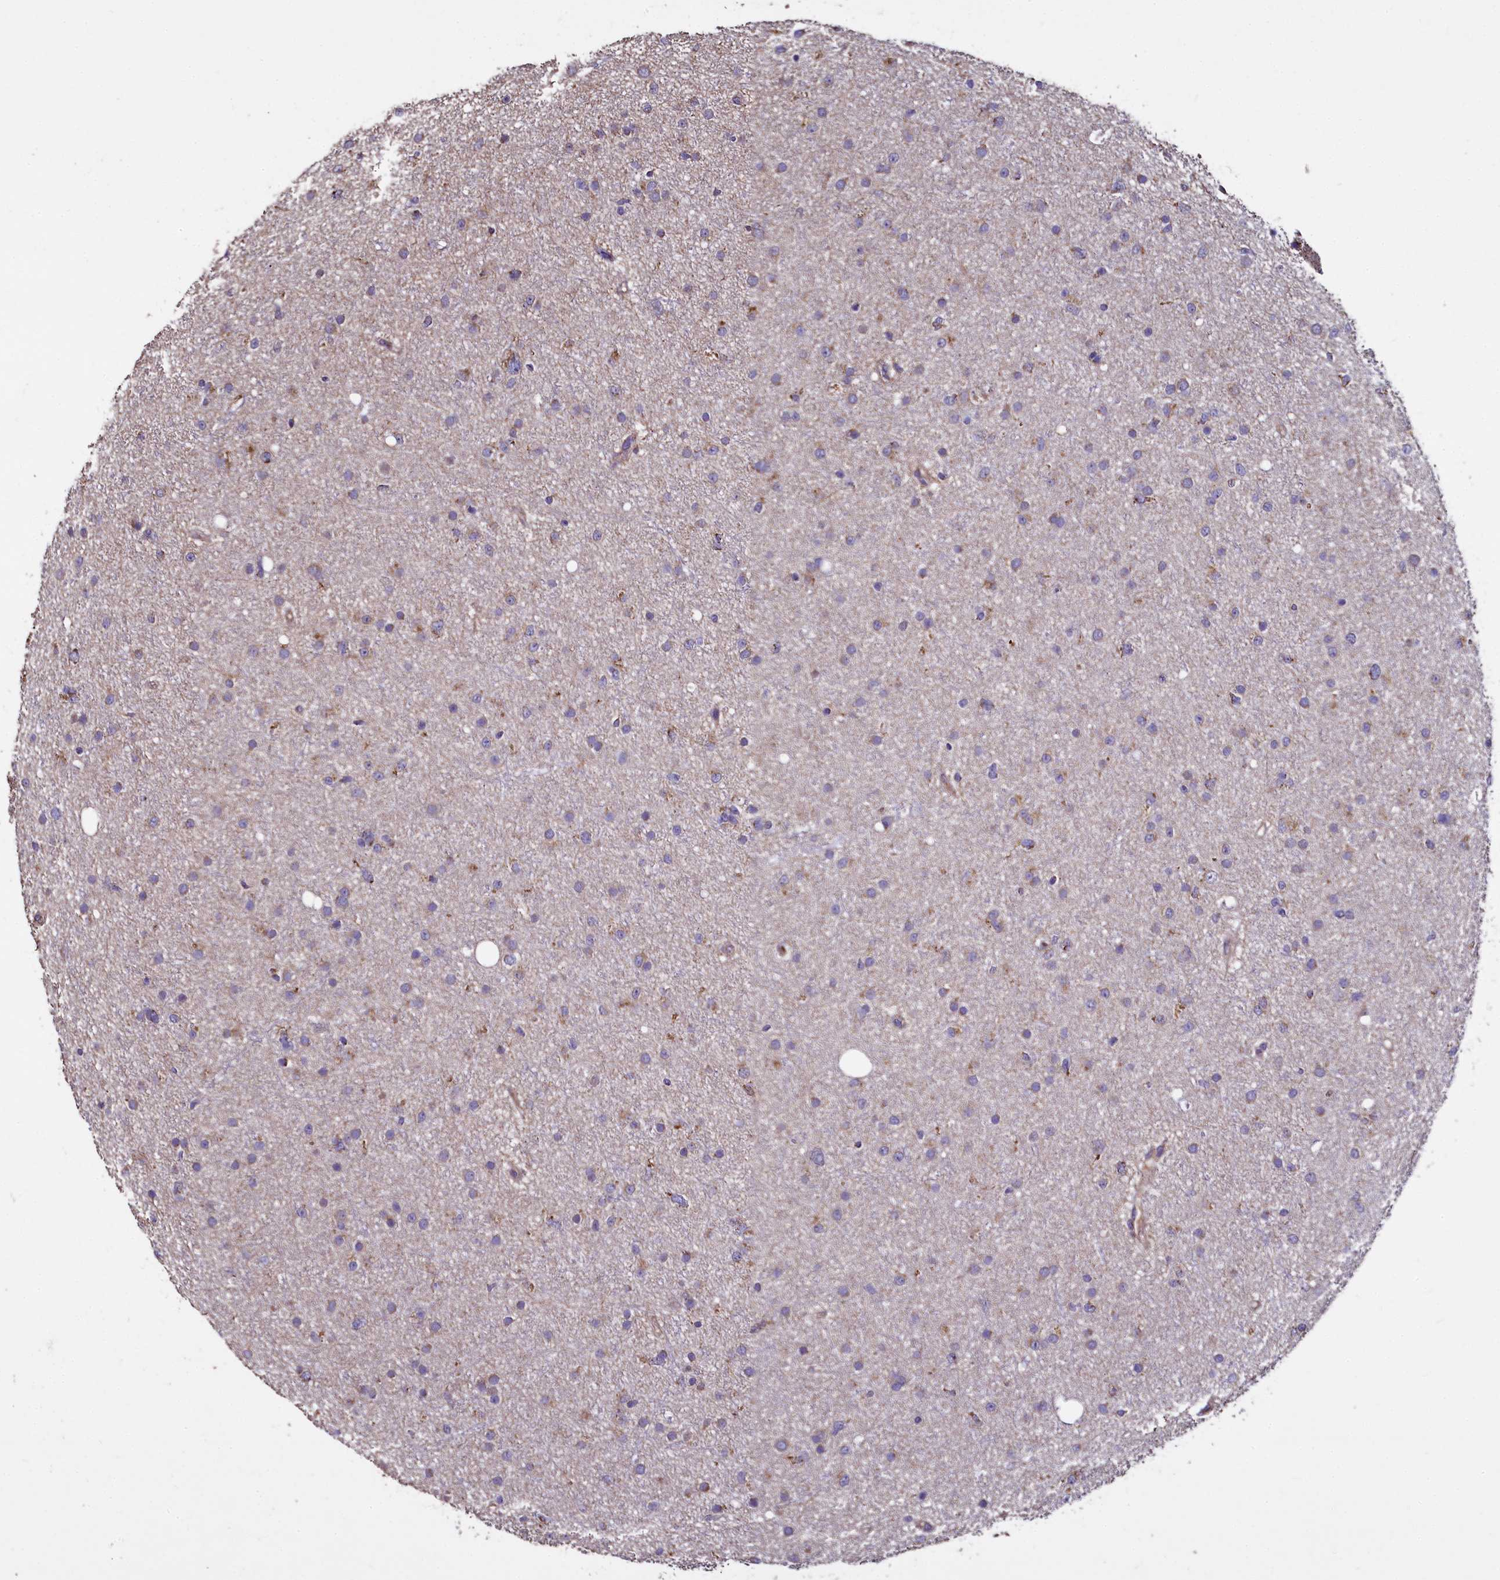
{"staining": {"intensity": "negative", "quantity": "none", "location": "none"}, "tissue": "glioma", "cell_type": "Tumor cells", "image_type": "cancer", "snomed": [{"axis": "morphology", "description": "Glioma, malignant, Low grade"}, {"axis": "topography", "description": "Cerebral cortex"}], "caption": "Protein analysis of glioma shows no significant staining in tumor cells.", "gene": "COQ9", "patient": {"sex": "female", "age": 39}}